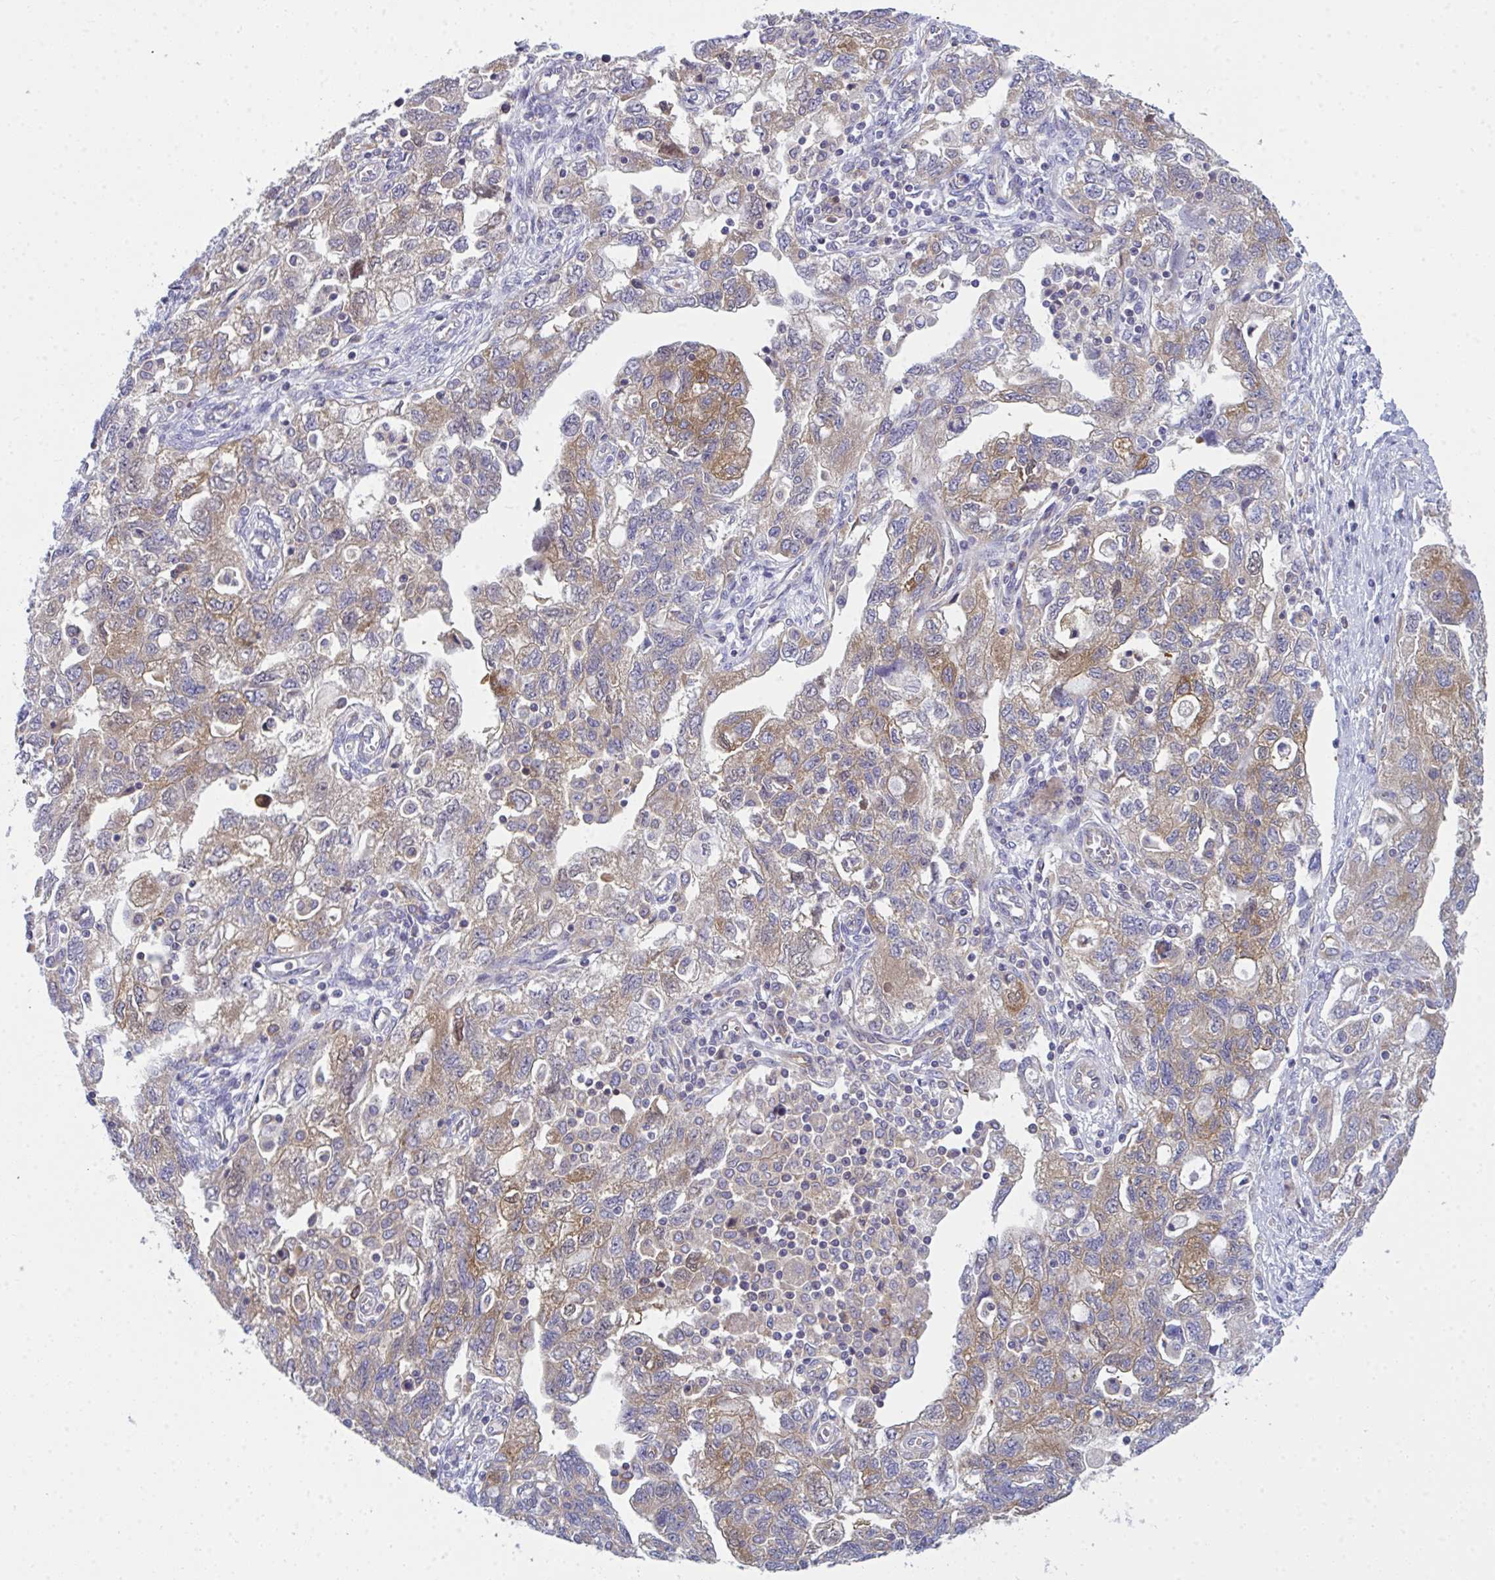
{"staining": {"intensity": "moderate", "quantity": ">75%", "location": "cytoplasmic/membranous"}, "tissue": "ovarian cancer", "cell_type": "Tumor cells", "image_type": "cancer", "snomed": [{"axis": "morphology", "description": "Carcinoma, NOS"}, {"axis": "morphology", "description": "Cystadenocarcinoma, serous, NOS"}, {"axis": "topography", "description": "Ovary"}], "caption": "High-power microscopy captured an IHC histopathology image of ovarian cancer (carcinoma), revealing moderate cytoplasmic/membranous positivity in approximately >75% of tumor cells. (DAB (3,3'-diaminobenzidine) IHC, brown staining for protein, blue staining for nuclei).", "gene": "SLC30A6", "patient": {"sex": "female", "age": 69}}